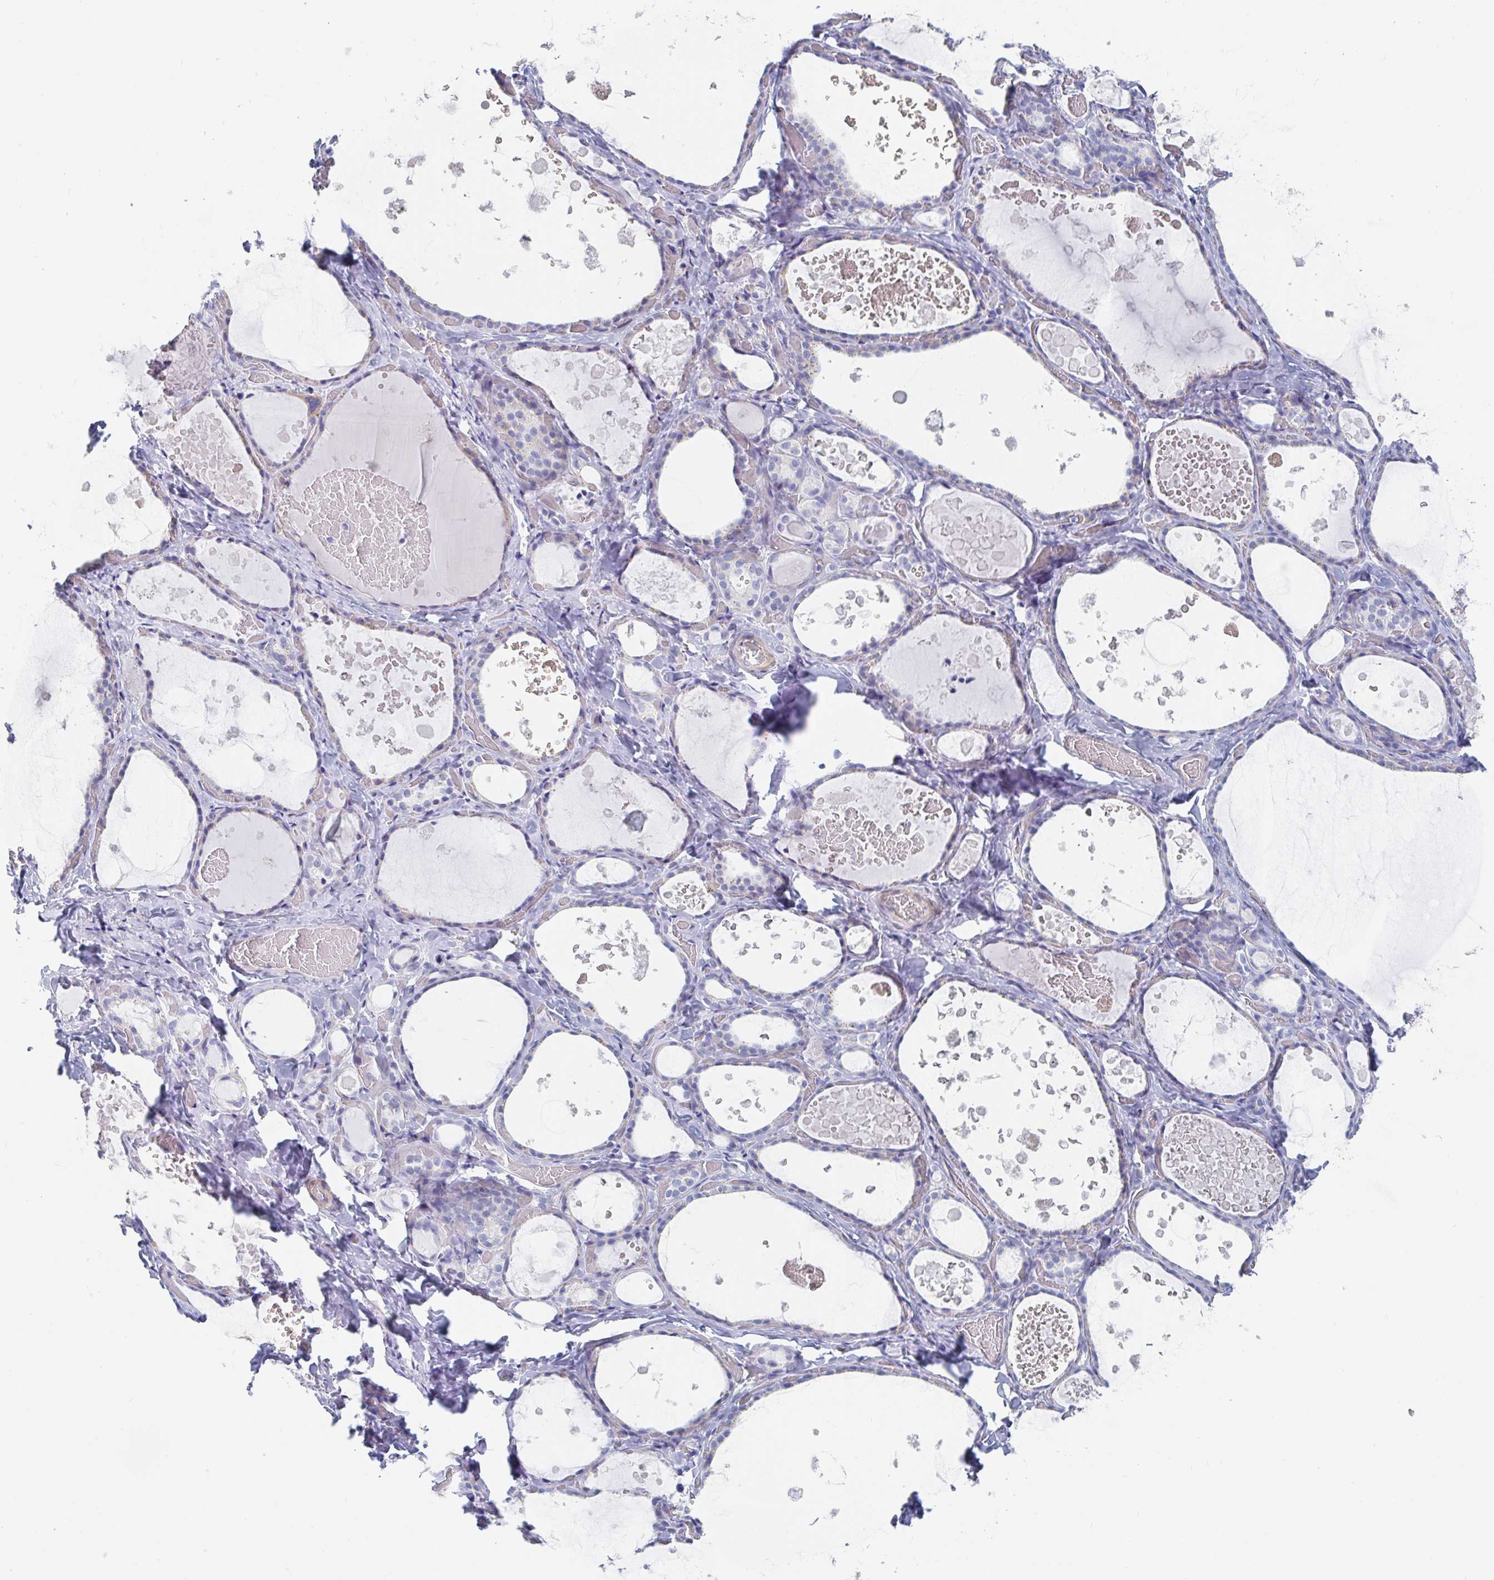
{"staining": {"intensity": "weak", "quantity": "<25%", "location": "cytoplasmic/membranous"}, "tissue": "thyroid gland", "cell_type": "Glandular cells", "image_type": "normal", "snomed": [{"axis": "morphology", "description": "Normal tissue, NOS"}, {"axis": "topography", "description": "Thyroid gland"}], "caption": "This photomicrograph is of normal thyroid gland stained with immunohistochemistry to label a protein in brown with the nuclei are counter-stained blue. There is no expression in glandular cells. Brightfield microscopy of immunohistochemistry stained with DAB (brown) and hematoxylin (blue), captured at high magnification.", "gene": "PACSIN1", "patient": {"sex": "female", "age": 56}}